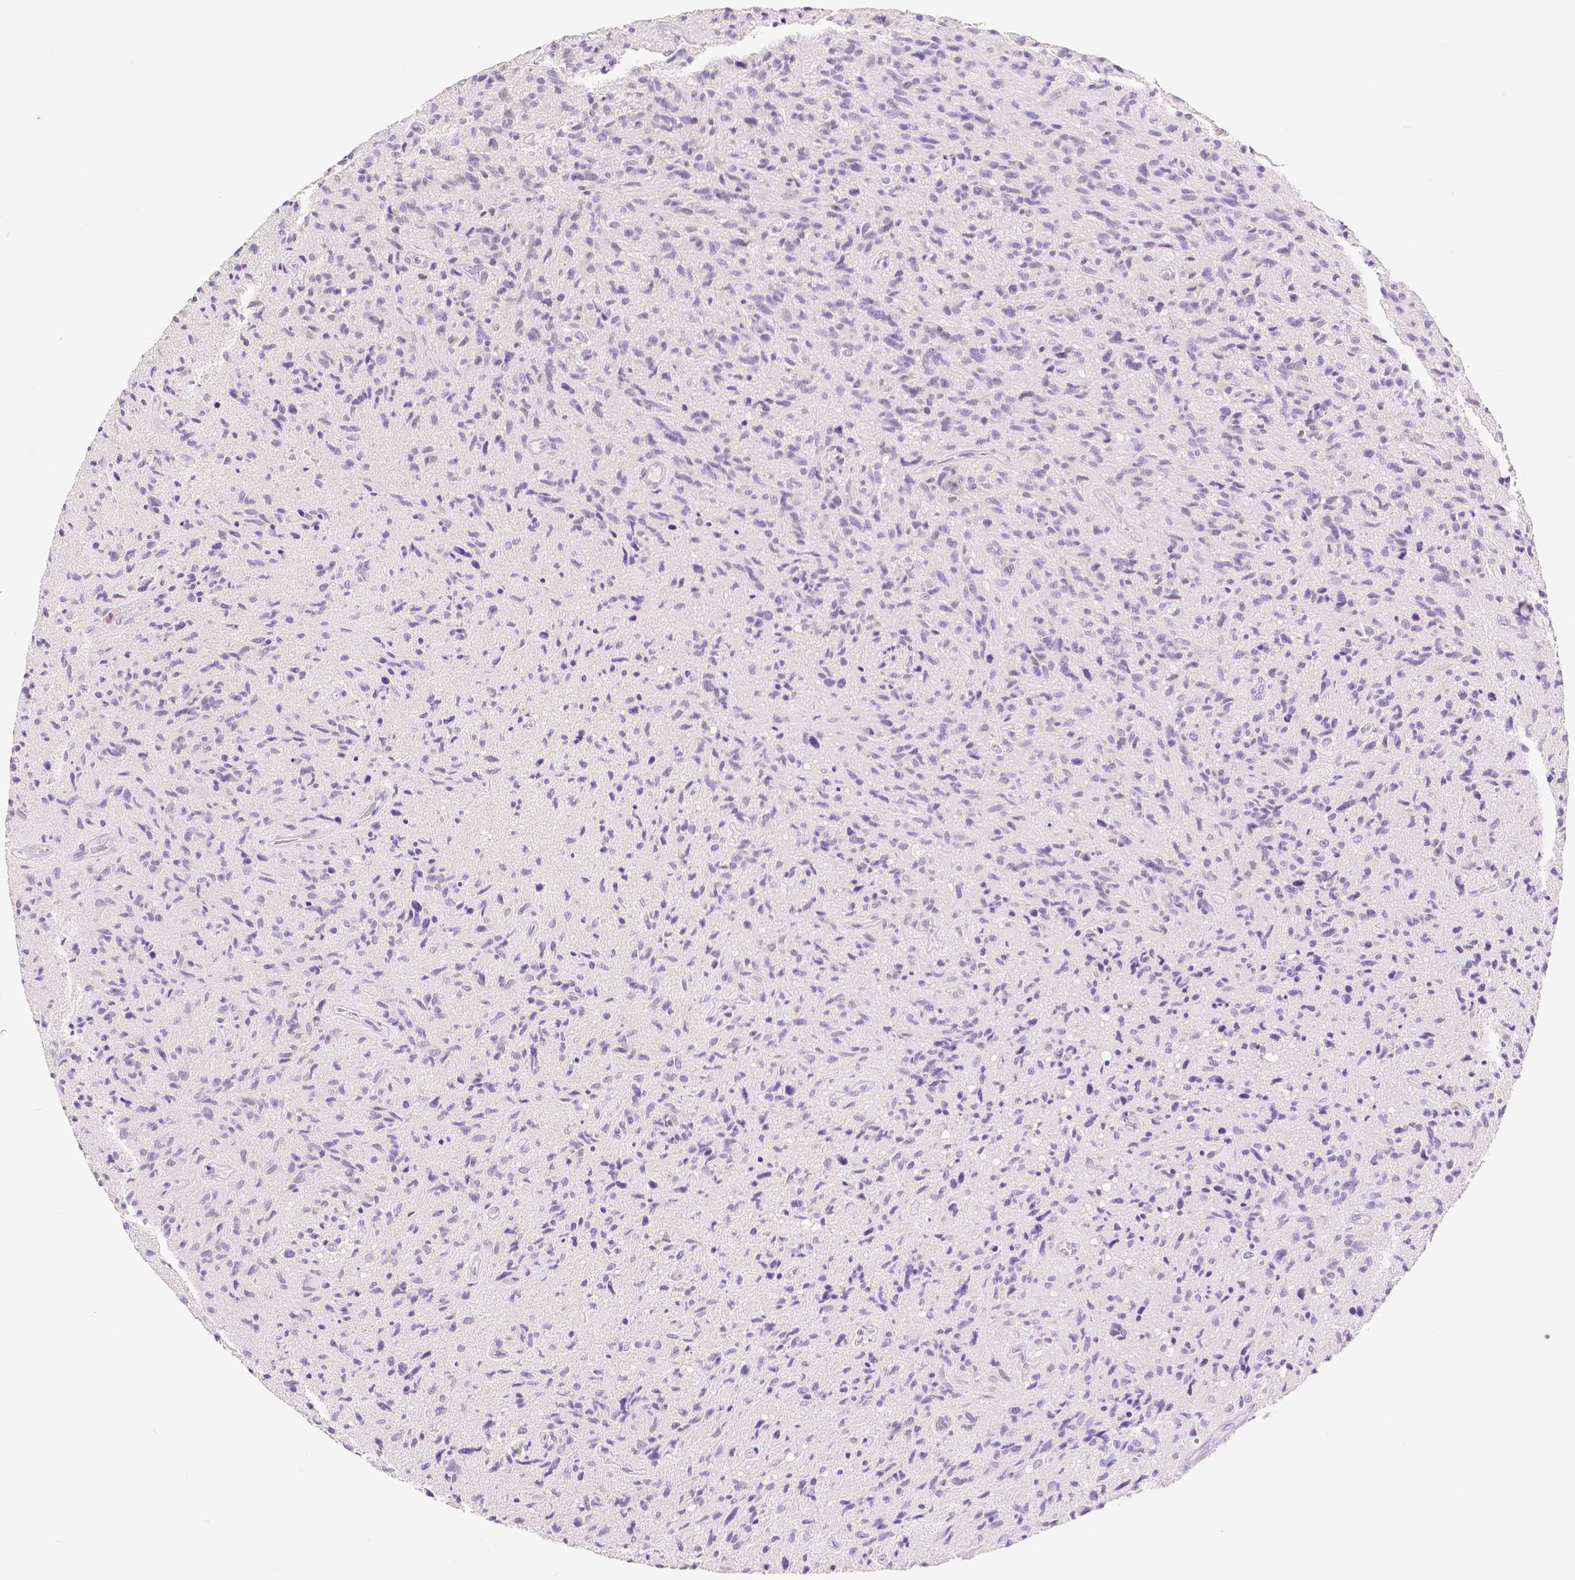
{"staining": {"intensity": "negative", "quantity": "none", "location": "none"}, "tissue": "glioma", "cell_type": "Tumor cells", "image_type": "cancer", "snomed": [{"axis": "morphology", "description": "Glioma, malignant, High grade"}, {"axis": "topography", "description": "Brain"}], "caption": "An IHC photomicrograph of malignant high-grade glioma is shown. There is no staining in tumor cells of malignant high-grade glioma.", "gene": "HNF1B", "patient": {"sex": "male", "age": 54}}